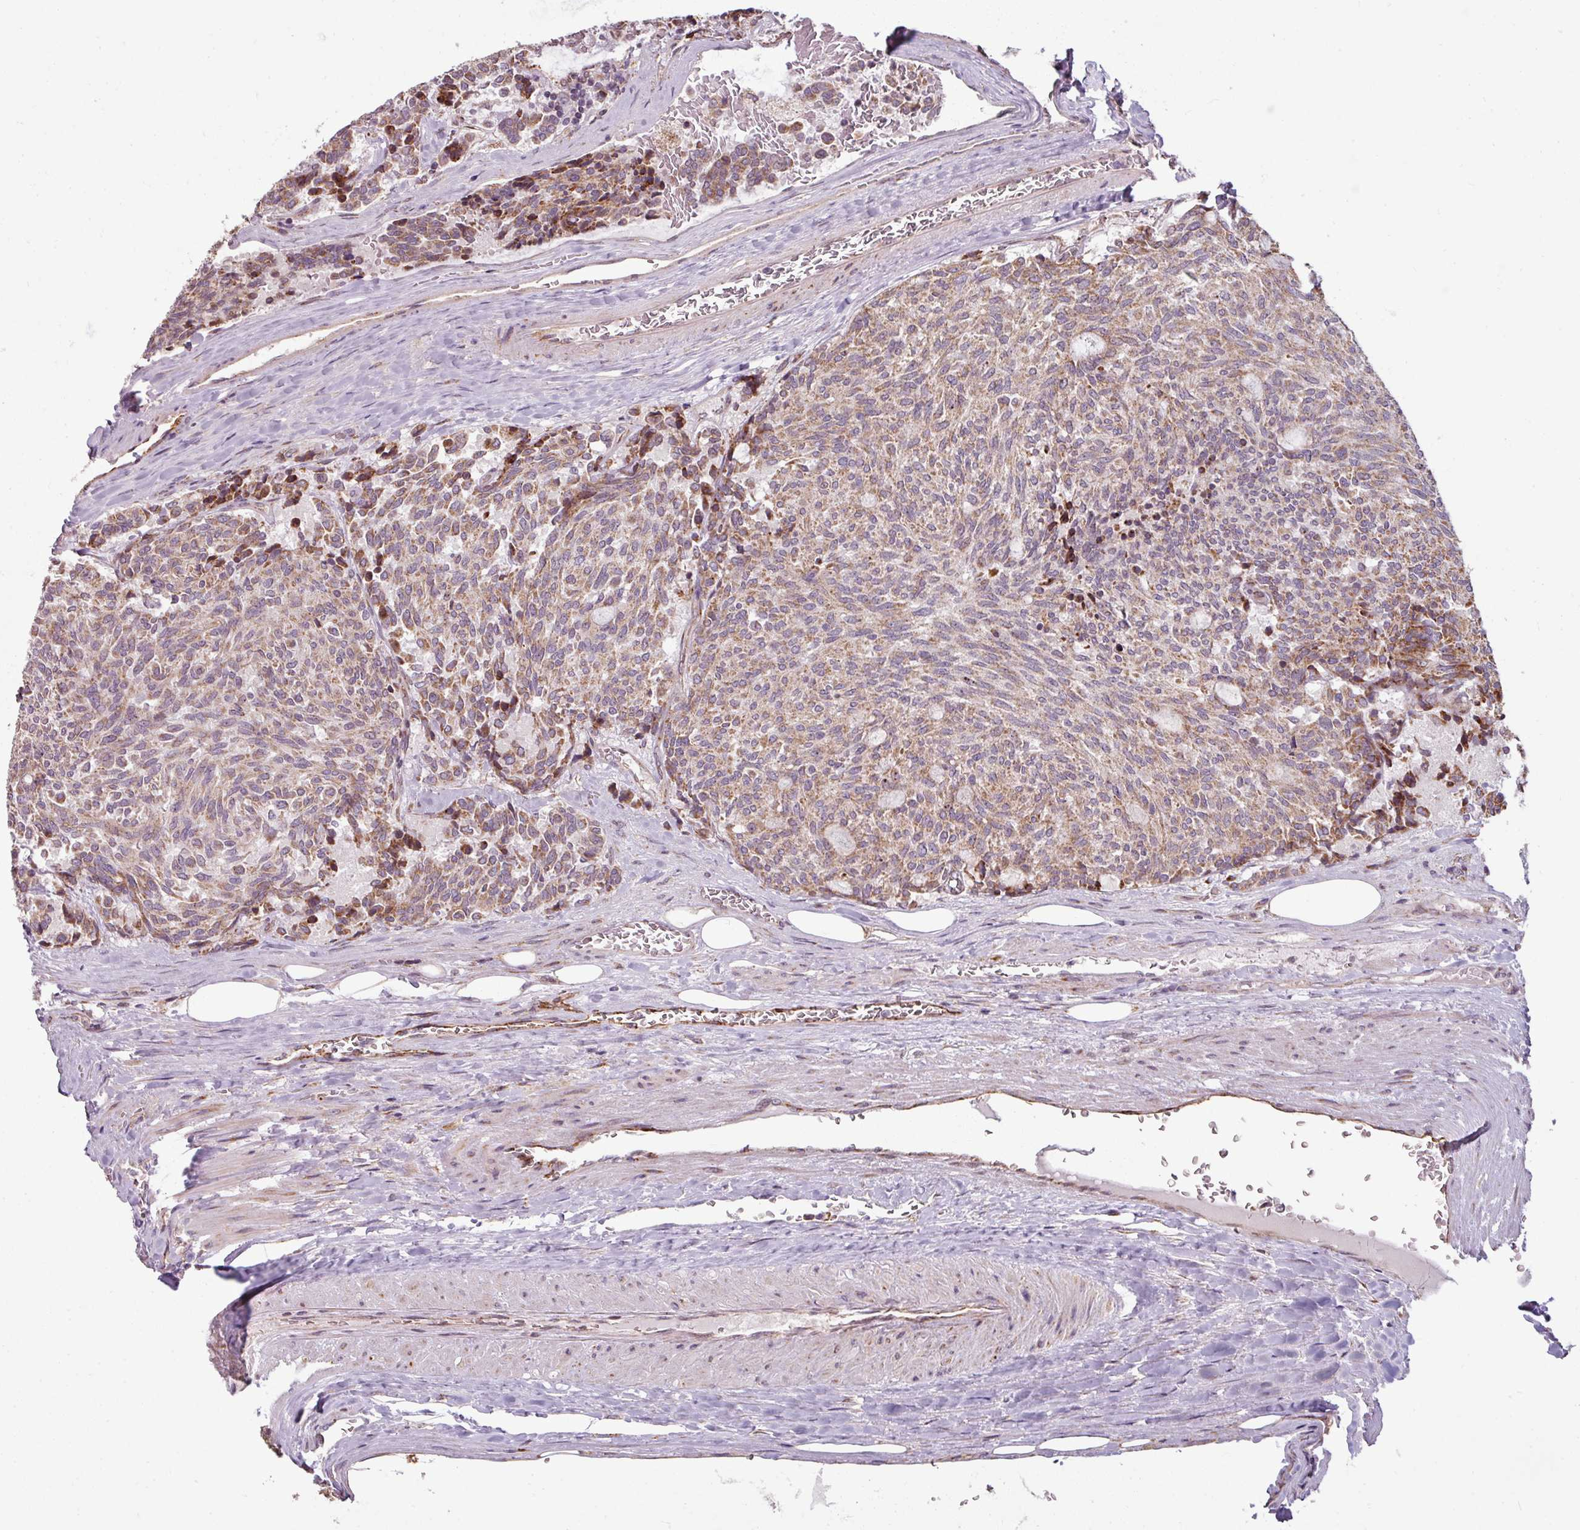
{"staining": {"intensity": "weak", "quantity": ">75%", "location": "cytoplasmic/membranous"}, "tissue": "carcinoid", "cell_type": "Tumor cells", "image_type": "cancer", "snomed": [{"axis": "morphology", "description": "Carcinoid, malignant, NOS"}, {"axis": "topography", "description": "Pancreas"}], "caption": "IHC staining of carcinoid, which exhibits low levels of weak cytoplasmic/membranous staining in about >75% of tumor cells indicating weak cytoplasmic/membranous protein positivity. The staining was performed using DAB (brown) for protein detection and nuclei were counterstained in hematoxylin (blue).", "gene": "MAGT1", "patient": {"sex": "female", "age": 54}}